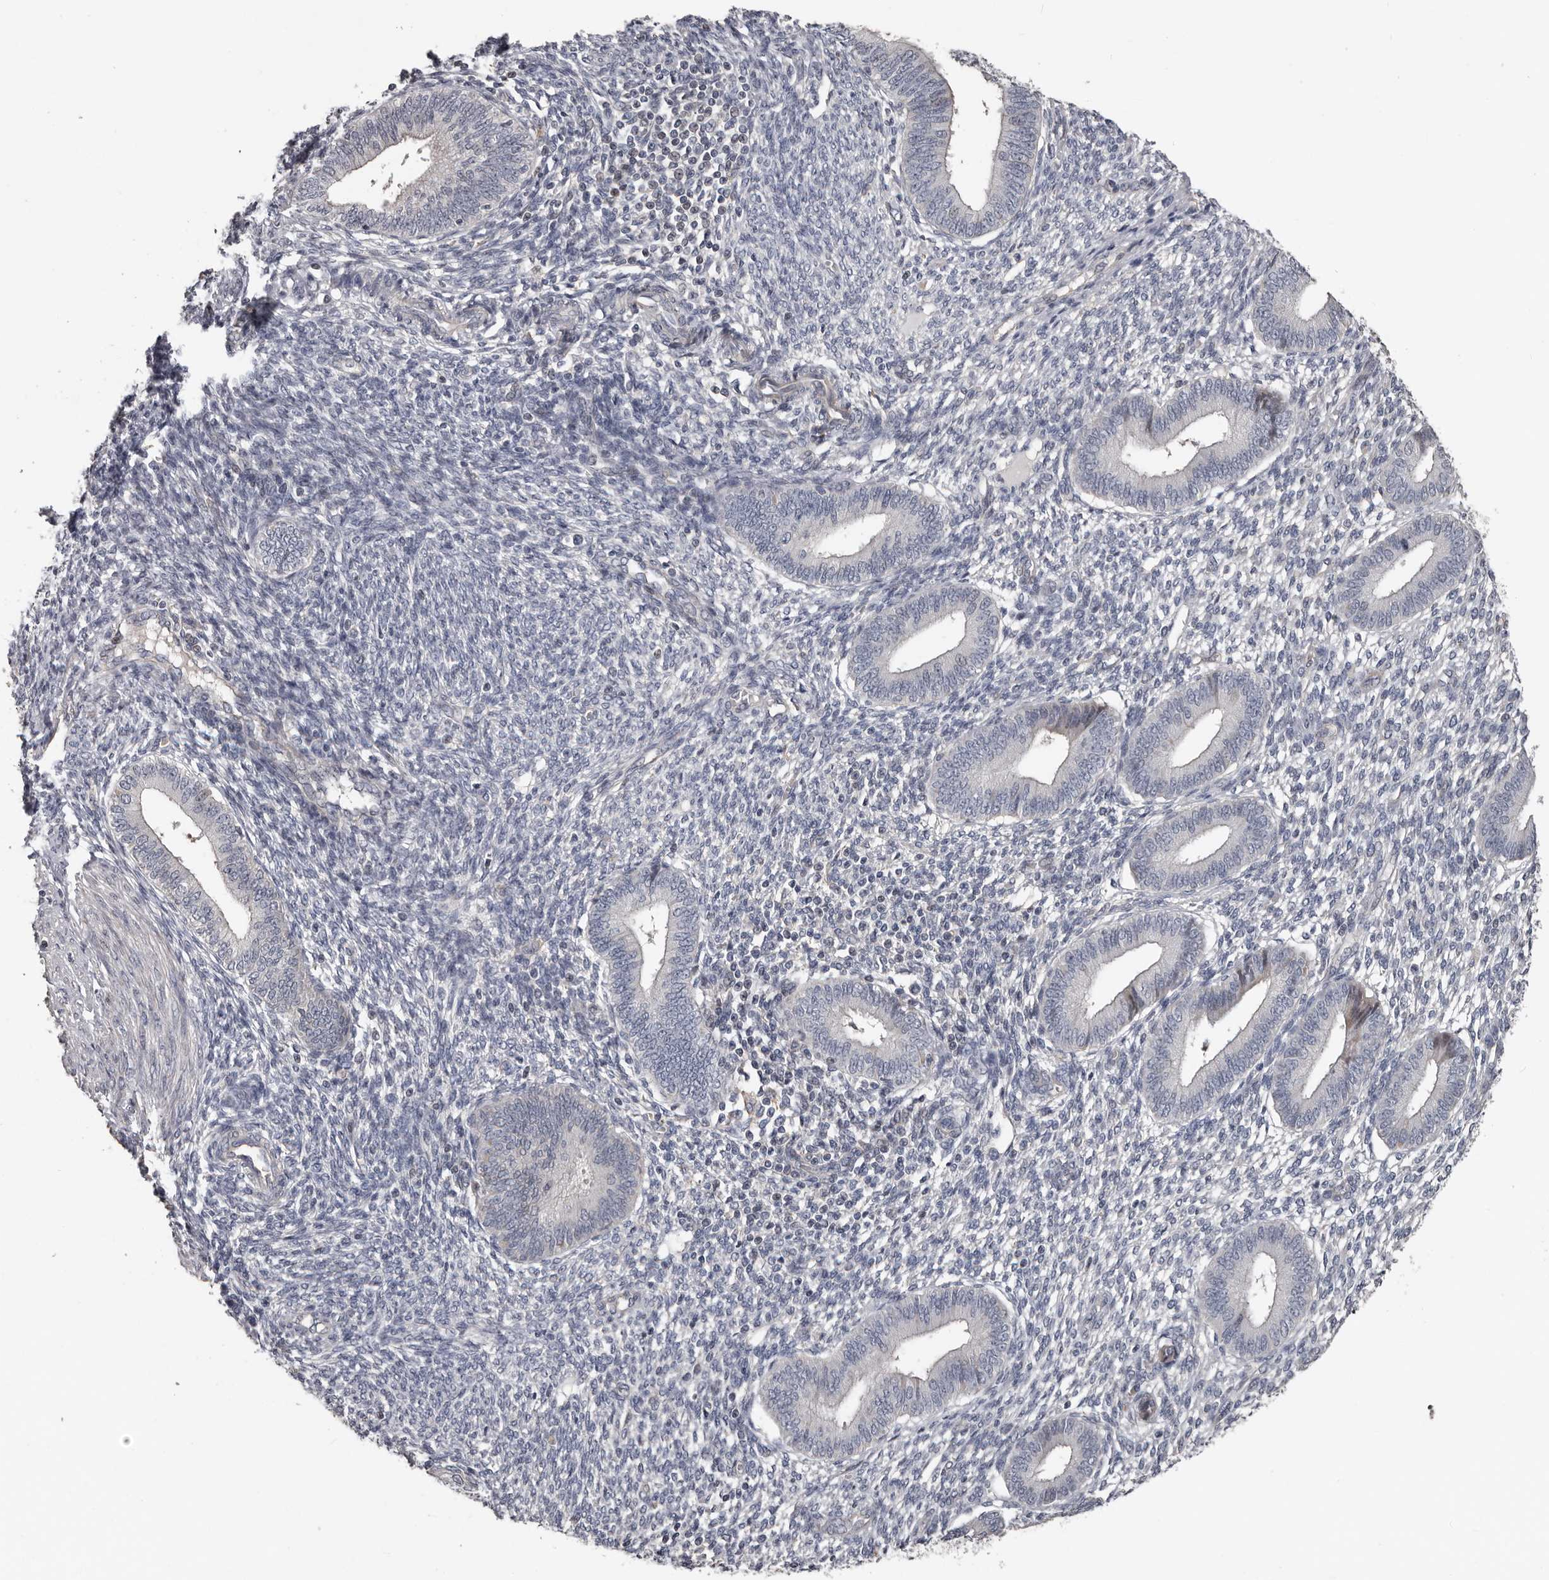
{"staining": {"intensity": "negative", "quantity": "none", "location": "none"}, "tissue": "endometrium", "cell_type": "Cells in endometrial stroma", "image_type": "normal", "snomed": [{"axis": "morphology", "description": "Normal tissue, NOS"}, {"axis": "topography", "description": "Endometrium"}], "caption": "This is an immunohistochemistry photomicrograph of benign human endometrium. There is no staining in cells in endometrial stroma.", "gene": "RNF217", "patient": {"sex": "female", "age": 46}}